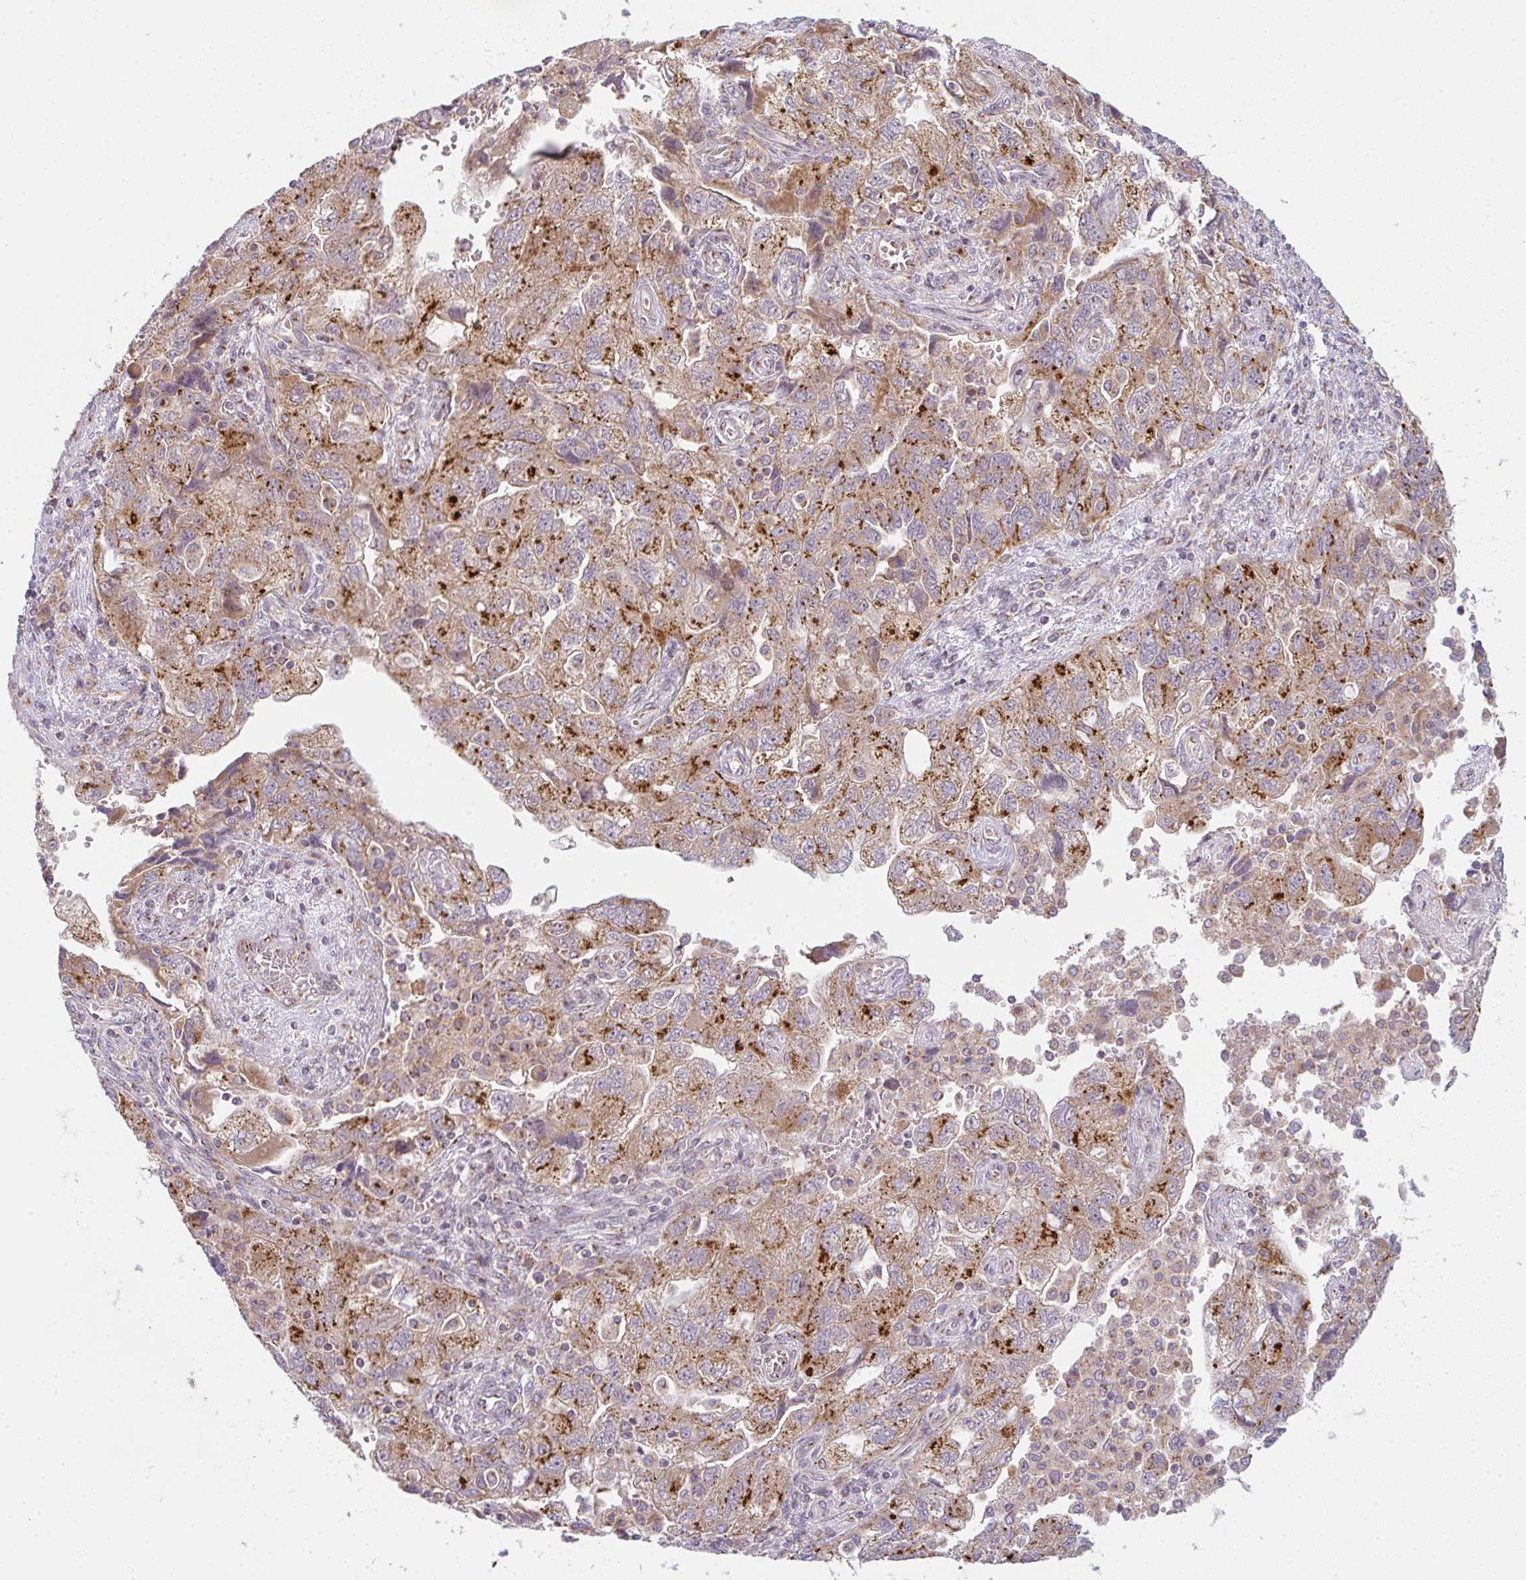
{"staining": {"intensity": "strong", "quantity": "25%-75%", "location": "cytoplasmic/membranous"}, "tissue": "ovarian cancer", "cell_type": "Tumor cells", "image_type": "cancer", "snomed": [{"axis": "morphology", "description": "Carcinoma, NOS"}, {"axis": "morphology", "description": "Cystadenocarcinoma, serous, NOS"}, {"axis": "topography", "description": "Ovary"}], "caption": "Immunohistochemistry (DAB) staining of human carcinoma (ovarian) displays strong cytoplasmic/membranous protein staining in approximately 25%-75% of tumor cells.", "gene": "GVQW3", "patient": {"sex": "female", "age": 69}}